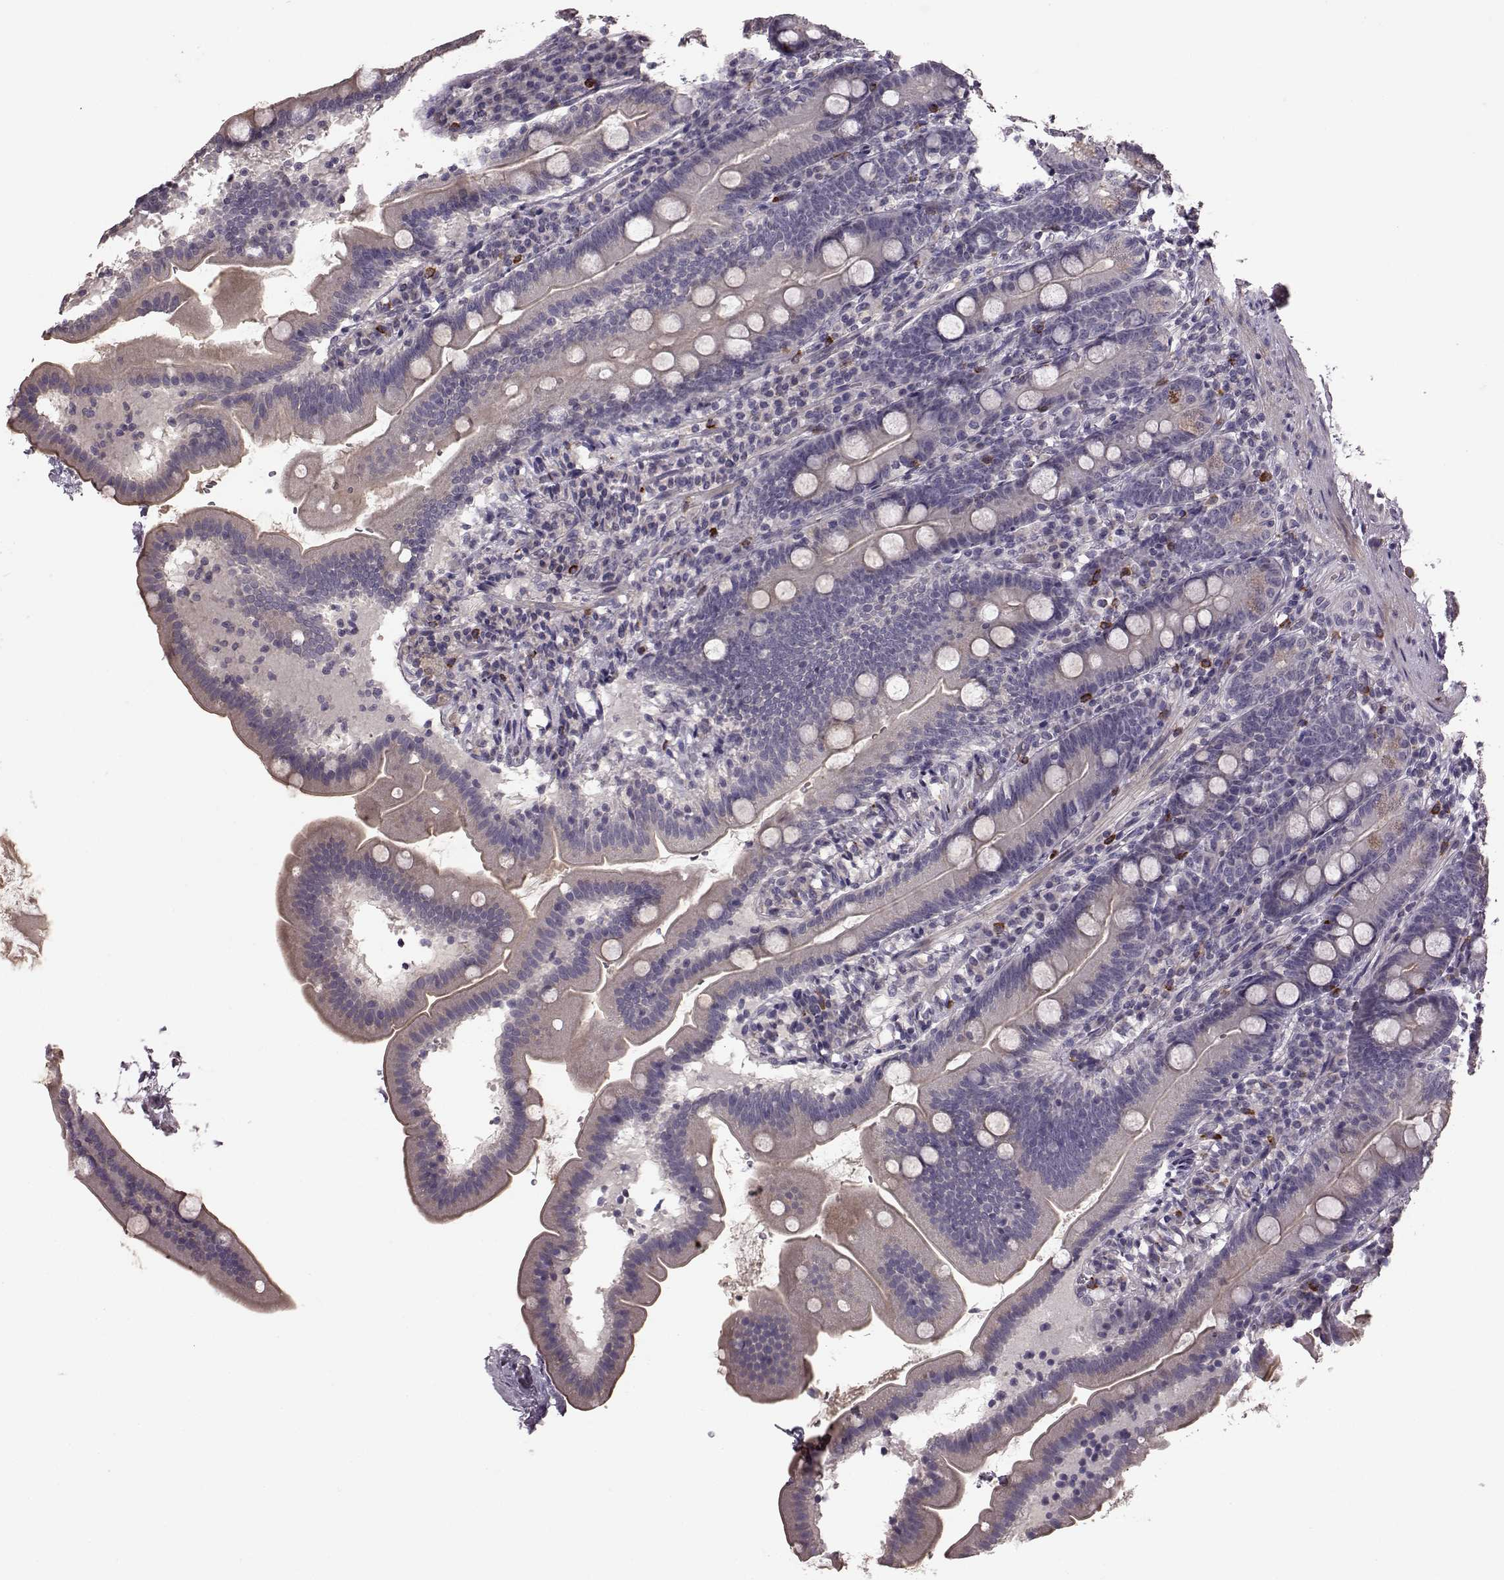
{"staining": {"intensity": "moderate", "quantity": "25%-75%", "location": "cytoplasmic/membranous"}, "tissue": "duodenum", "cell_type": "Glandular cells", "image_type": "normal", "snomed": [{"axis": "morphology", "description": "Normal tissue, NOS"}, {"axis": "topography", "description": "Duodenum"}], "caption": "Normal duodenum was stained to show a protein in brown. There is medium levels of moderate cytoplasmic/membranous positivity in about 25%-75% of glandular cells.", "gene": "SLC52A3", "patient": {"sex": "female", "age": 67}}